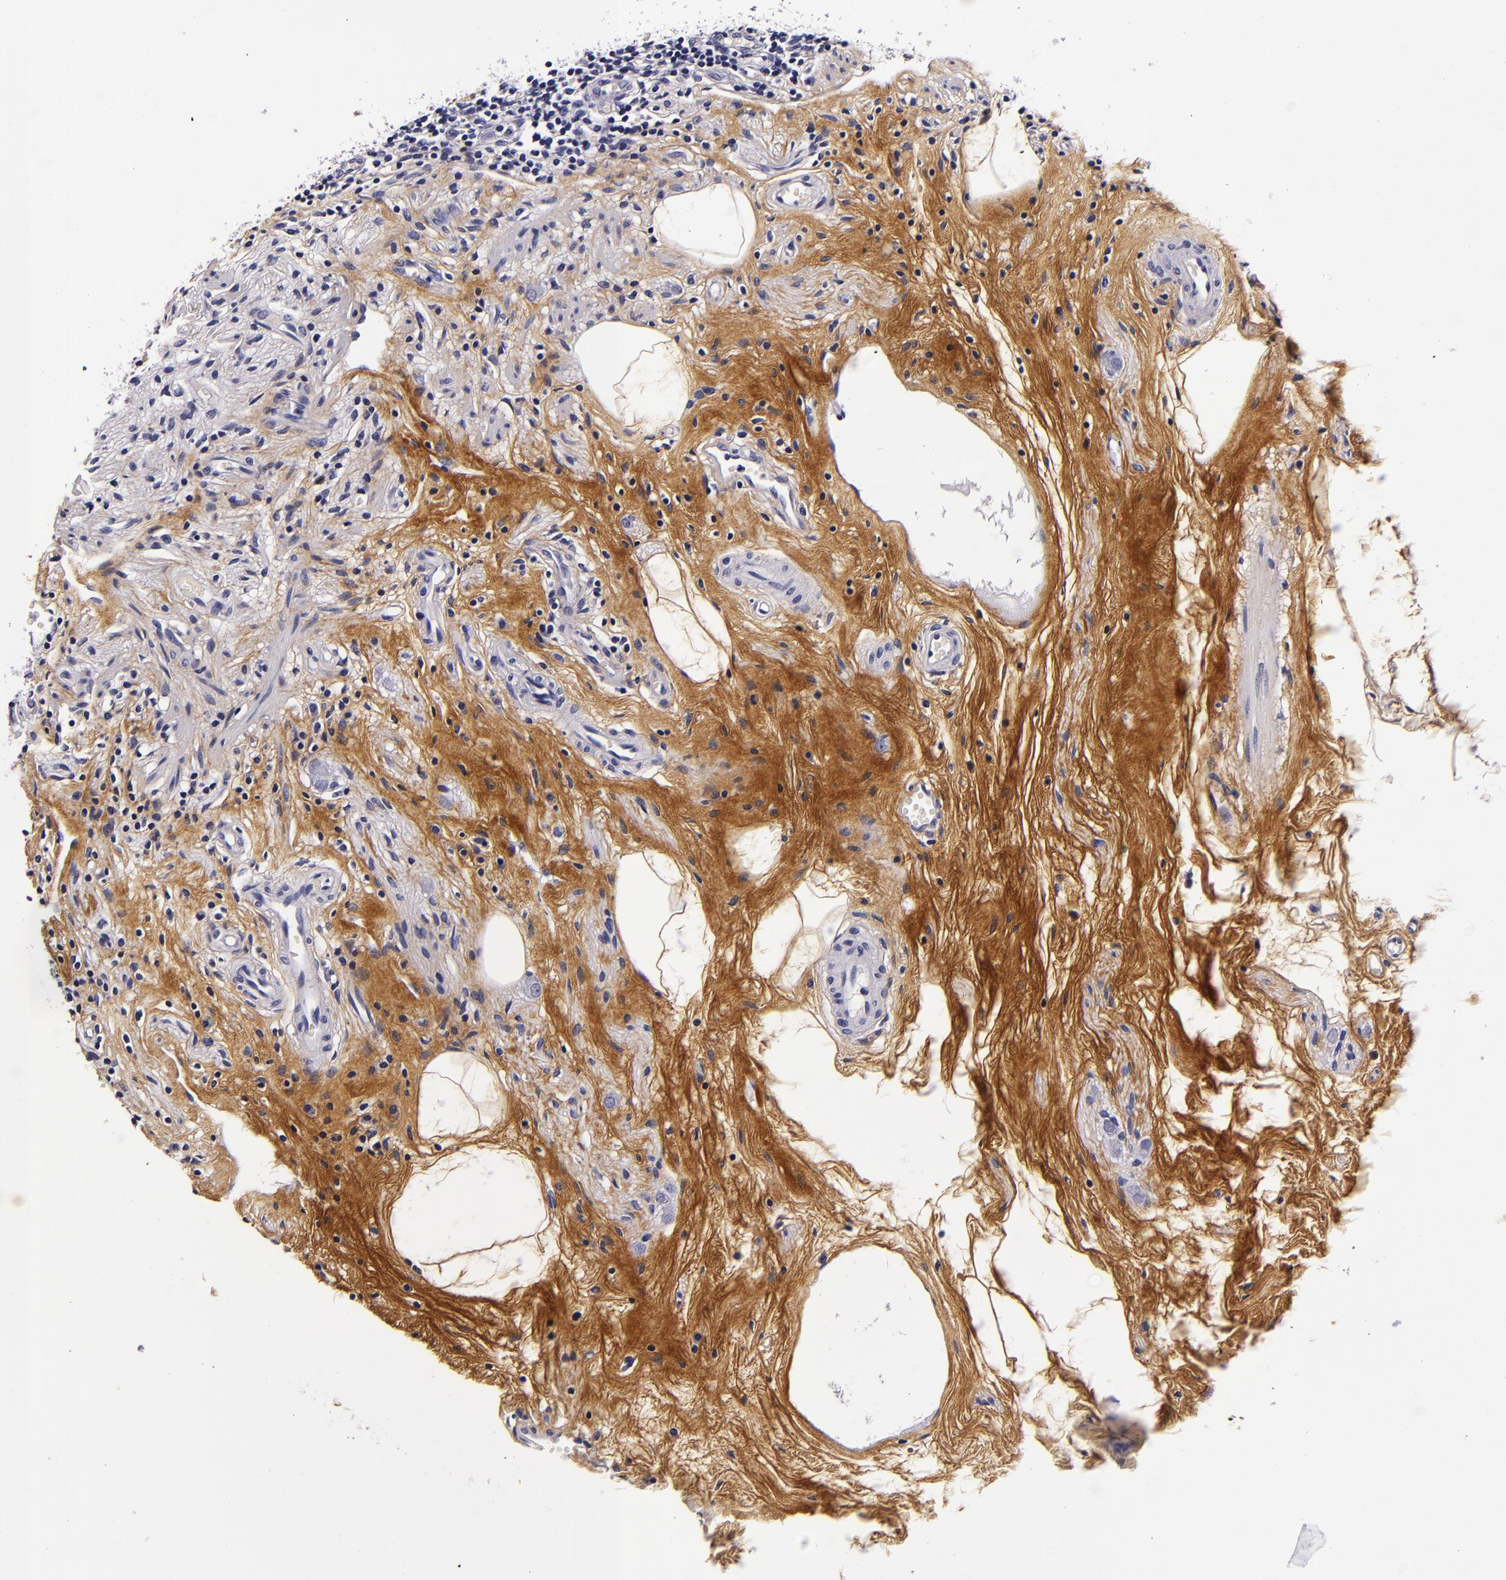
{"staining": {"intensity": "negative", "quantity": "none", "location": "none"}, "tissue": "appendix", "cell_type": "Glandular cells", "image_type": "normal", "snomed": [{"axis": "morphology", "description": "Normal tissue, NOS"}, {"axis": "topography", "description": "Appendix"}], "caption": "IHC histopathology image of benign appendix stained for a protein (brown), which demonstrates no expression in glandular cells. (Stains: DAB IHC with hematoxylin counter stain, Microscopy: brightfield microscopy at high magnification).", "gene": "FBN1", "patient": {"sex": "male", "age": 38}}